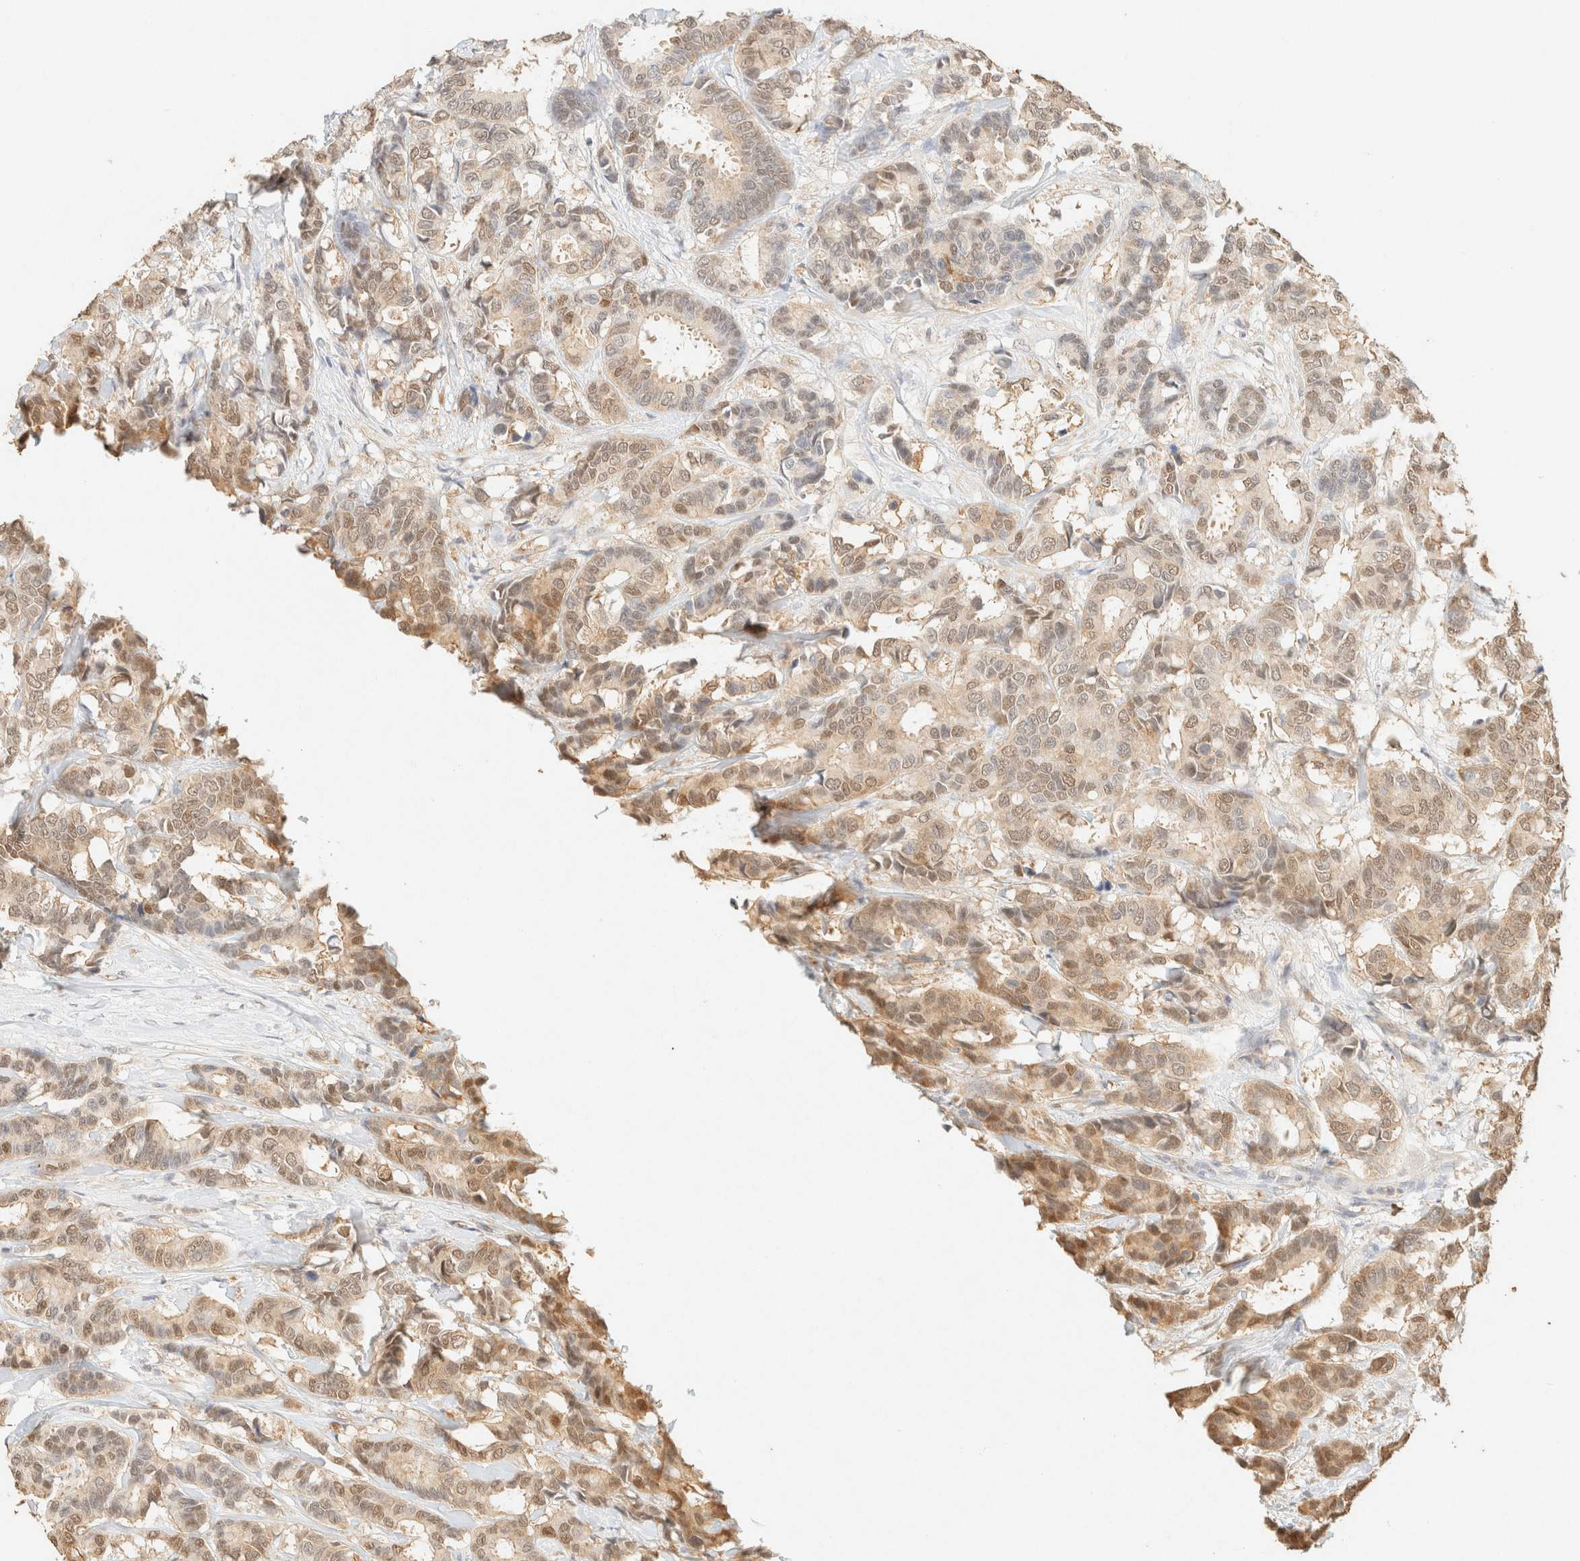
{"staining": {"intensity": "weak", "quantity": ">75%", "location": "cytoplasmic/membranous,nuclear"}, "tissue": "breast cancer", "cell_type": "Tumor cells", "image_type": "cancer", "snomed": [{"axis": "morphology", "description": "Duct carcinoma"}, {"axis": "topography", "description": "Breast"}], "caption": "An immunohistochemistry (IHC) image of tumor tissue is shown. Protein staining in brown labels weak cytoplasmic/membranous and nuclear positivity in breast cancer (invasive ductal carcinoma) within tumor cells. (DAB (3,3'-diaminobenzidine) = brown stain, brightfield microscopy at high magnification).", "gene": "S100A13", "patient": {"sex": "female", "age": 87}}